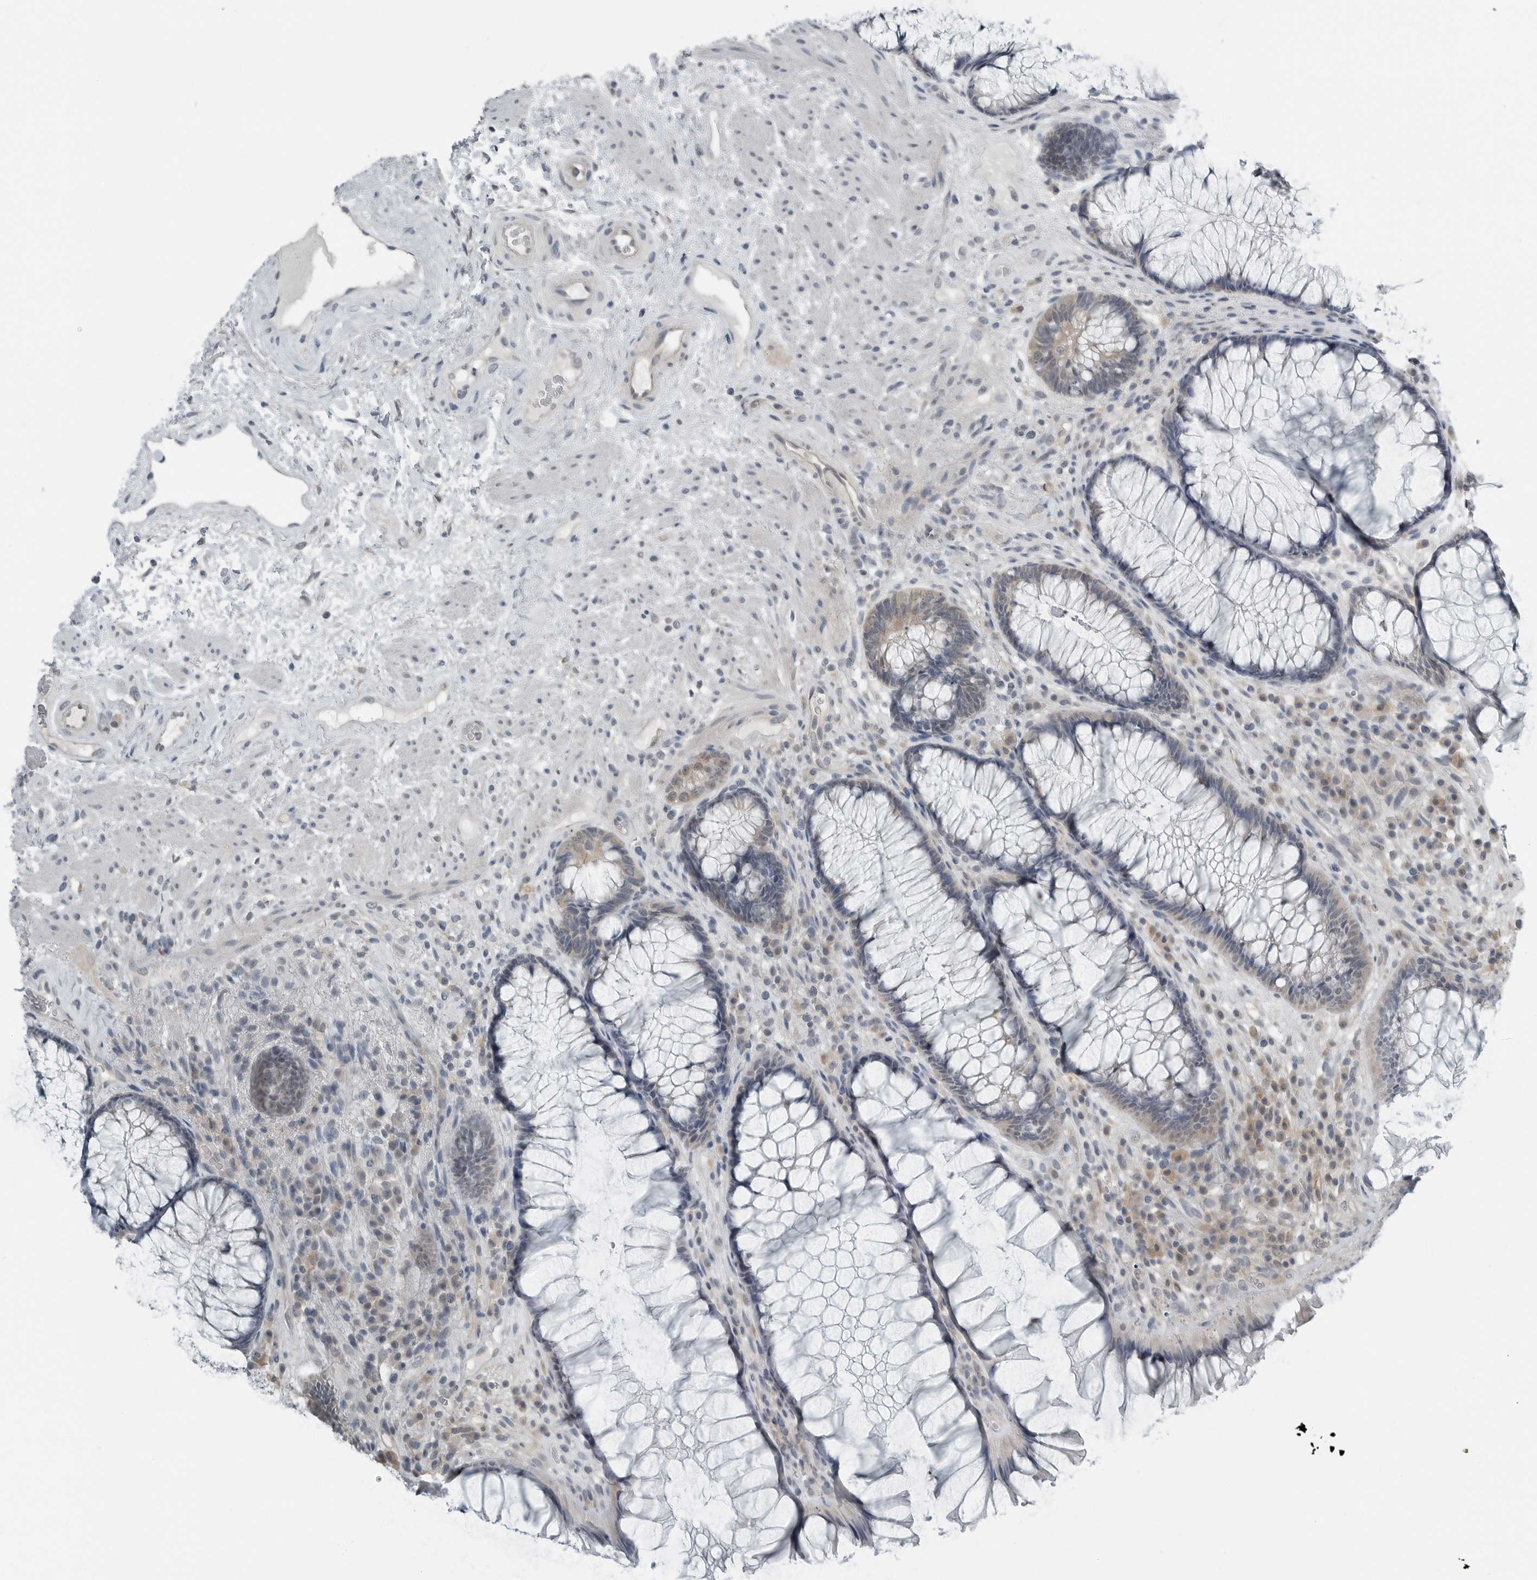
{"staining": {"intensity": "weak", "quantity": "<25%", "location": "cytoplasmic/membranous"}, "tissue": "rectum", "cell_type": "Glandular cells", "image_type": "normal", "snomed": [{"axis": "morphology", "description": "Normal tissue, NOS"}, {"axis": "topography", "description": "Rectum"}], "caption": "Glandular cells are negative for brown protein staining in benign rectum. Brightfield microscopy of immunohistochemistry stained with DAB (brown) and hematoxylin (blue), captured at high magnification.", "gene": "ENSG00000286112", "patient": {"sex": "male", "age": 51}}